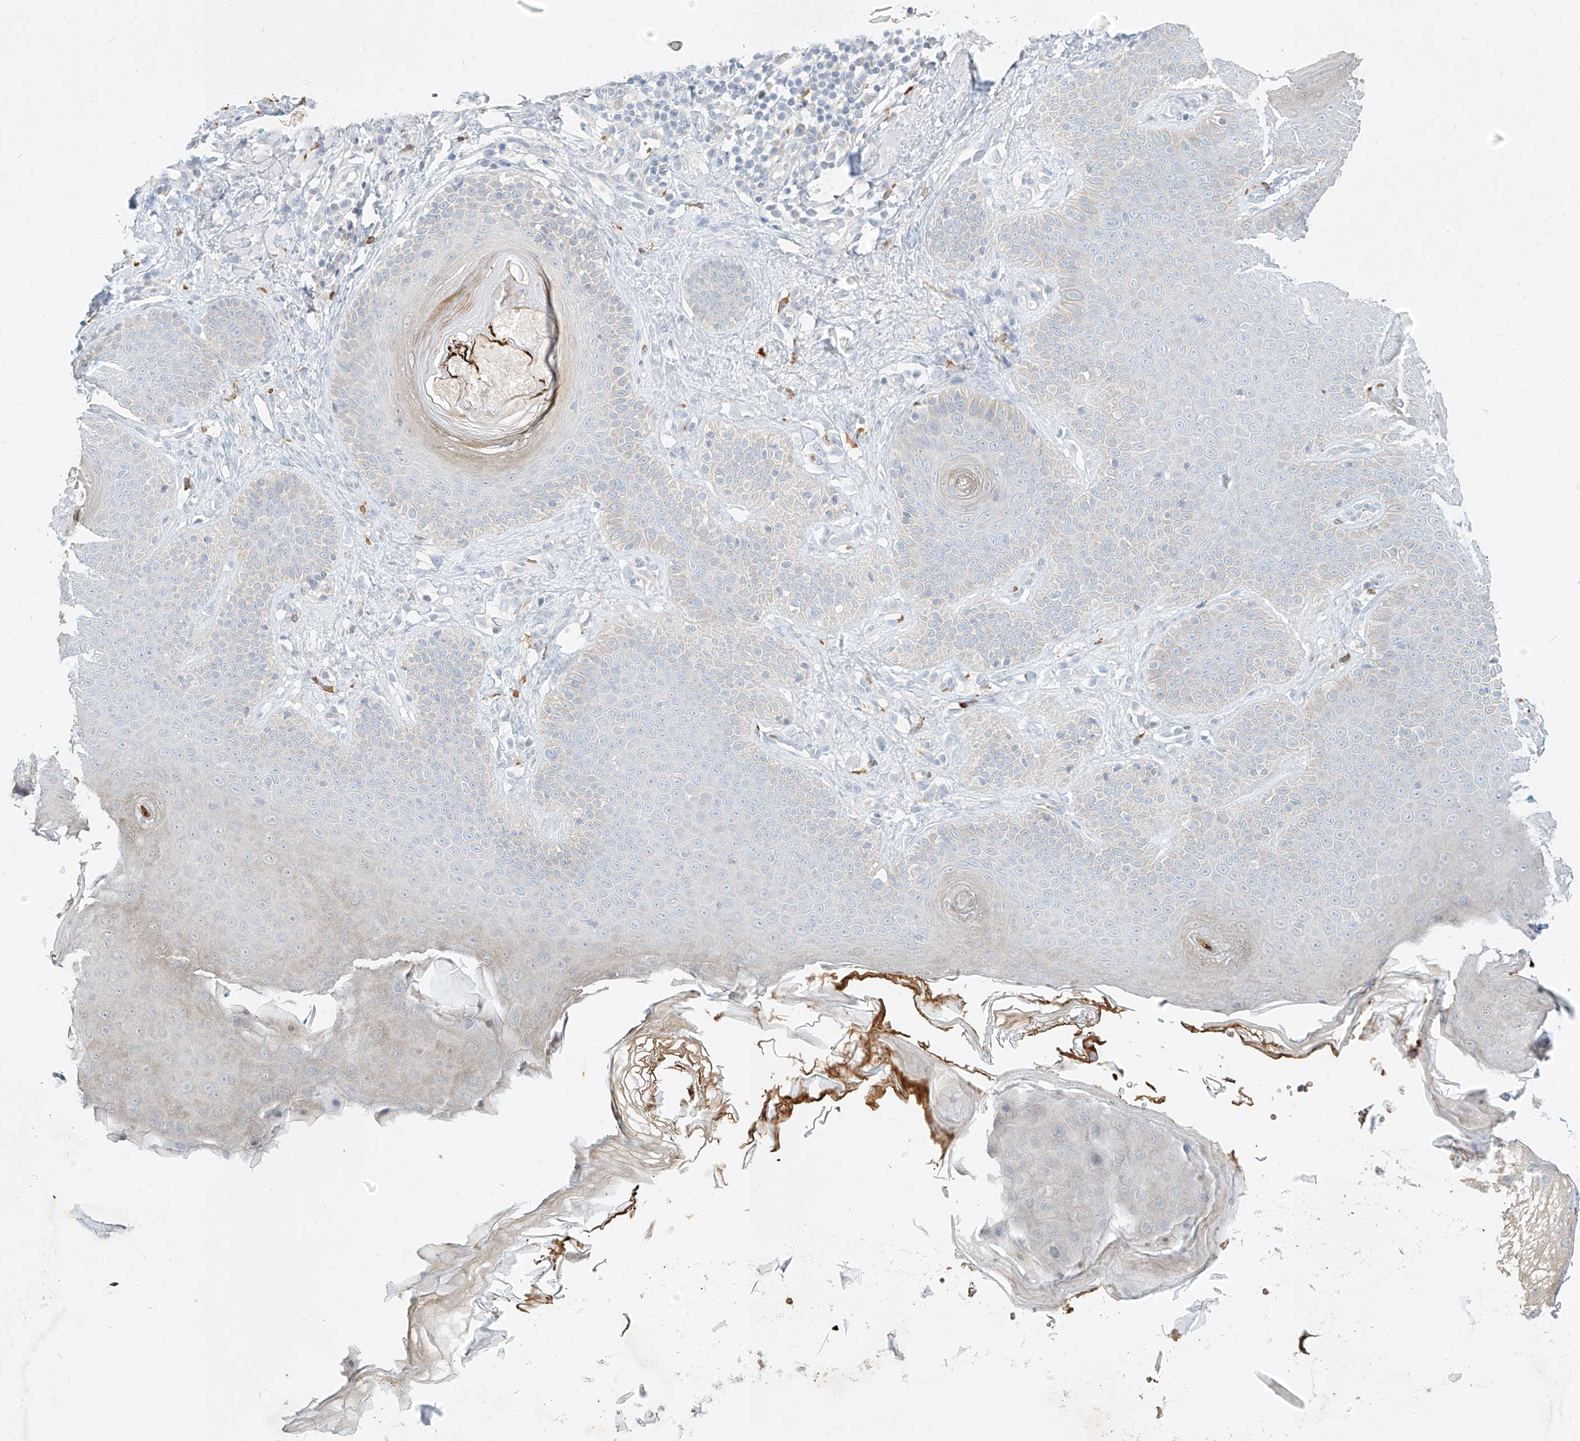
{"staining": {"intensity": "negative", "quantity": "none", "location": "none"}, "tissue": "skin", "cell_type": "Fibroblasts", "image_type": "normal", "snomed": [{"axis": "morphology", "description": "Normal tissue, NOS"}, {"axis": "topography", "description": "Skin"}], "caption": "This histopathology image is of normal skin stained with immunohistochemistry (IHC) to label a protein in brown with the nuclei are counter-stained blue. There is no positivity in fibroblasts.", "gene": "SYTL3", "patient": {"sex": "male", "age": 57}}